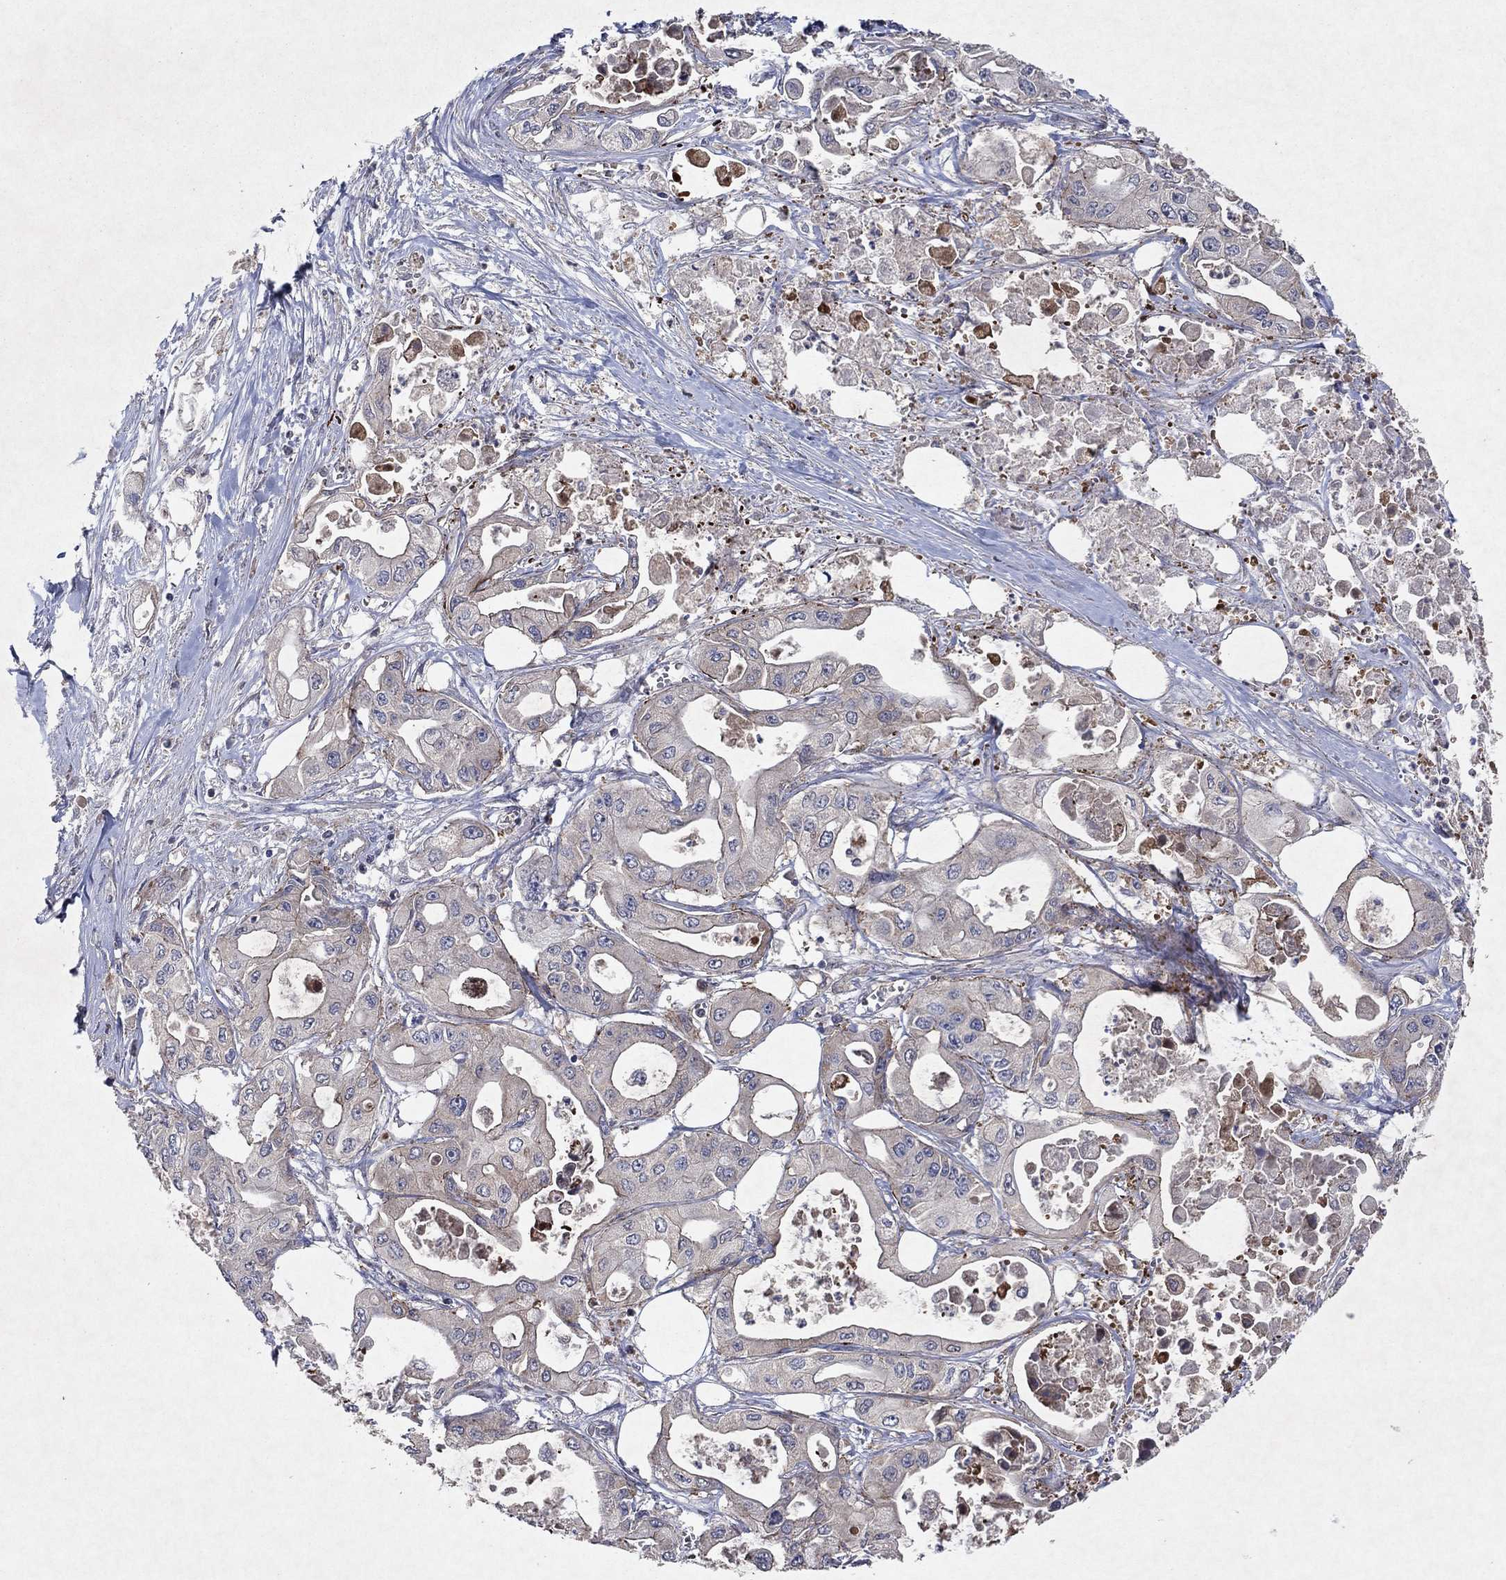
{"staining": {"intensity": "strong", "quantity": "<25%", "location": "cytoplasmic/membranous"}, "tissue": "pancreatic cancer", "cell_type": "Tumor cells", "image_type": "cancer", "snomed": [{"axis": "morphology", "description": "Adenocarcinoma, NOS"}, {"axis": "topography", "description": "Pancreas"}], "caption": "Immunohistochemistry (DAB) staining of adenocarcinoma (pancreatic) exhibits strong cytoplasmic/membranous protein staining in about <25% of tumor cells.", "gene": "FRG1", "patient": {"sex": "male", "age": 70}}